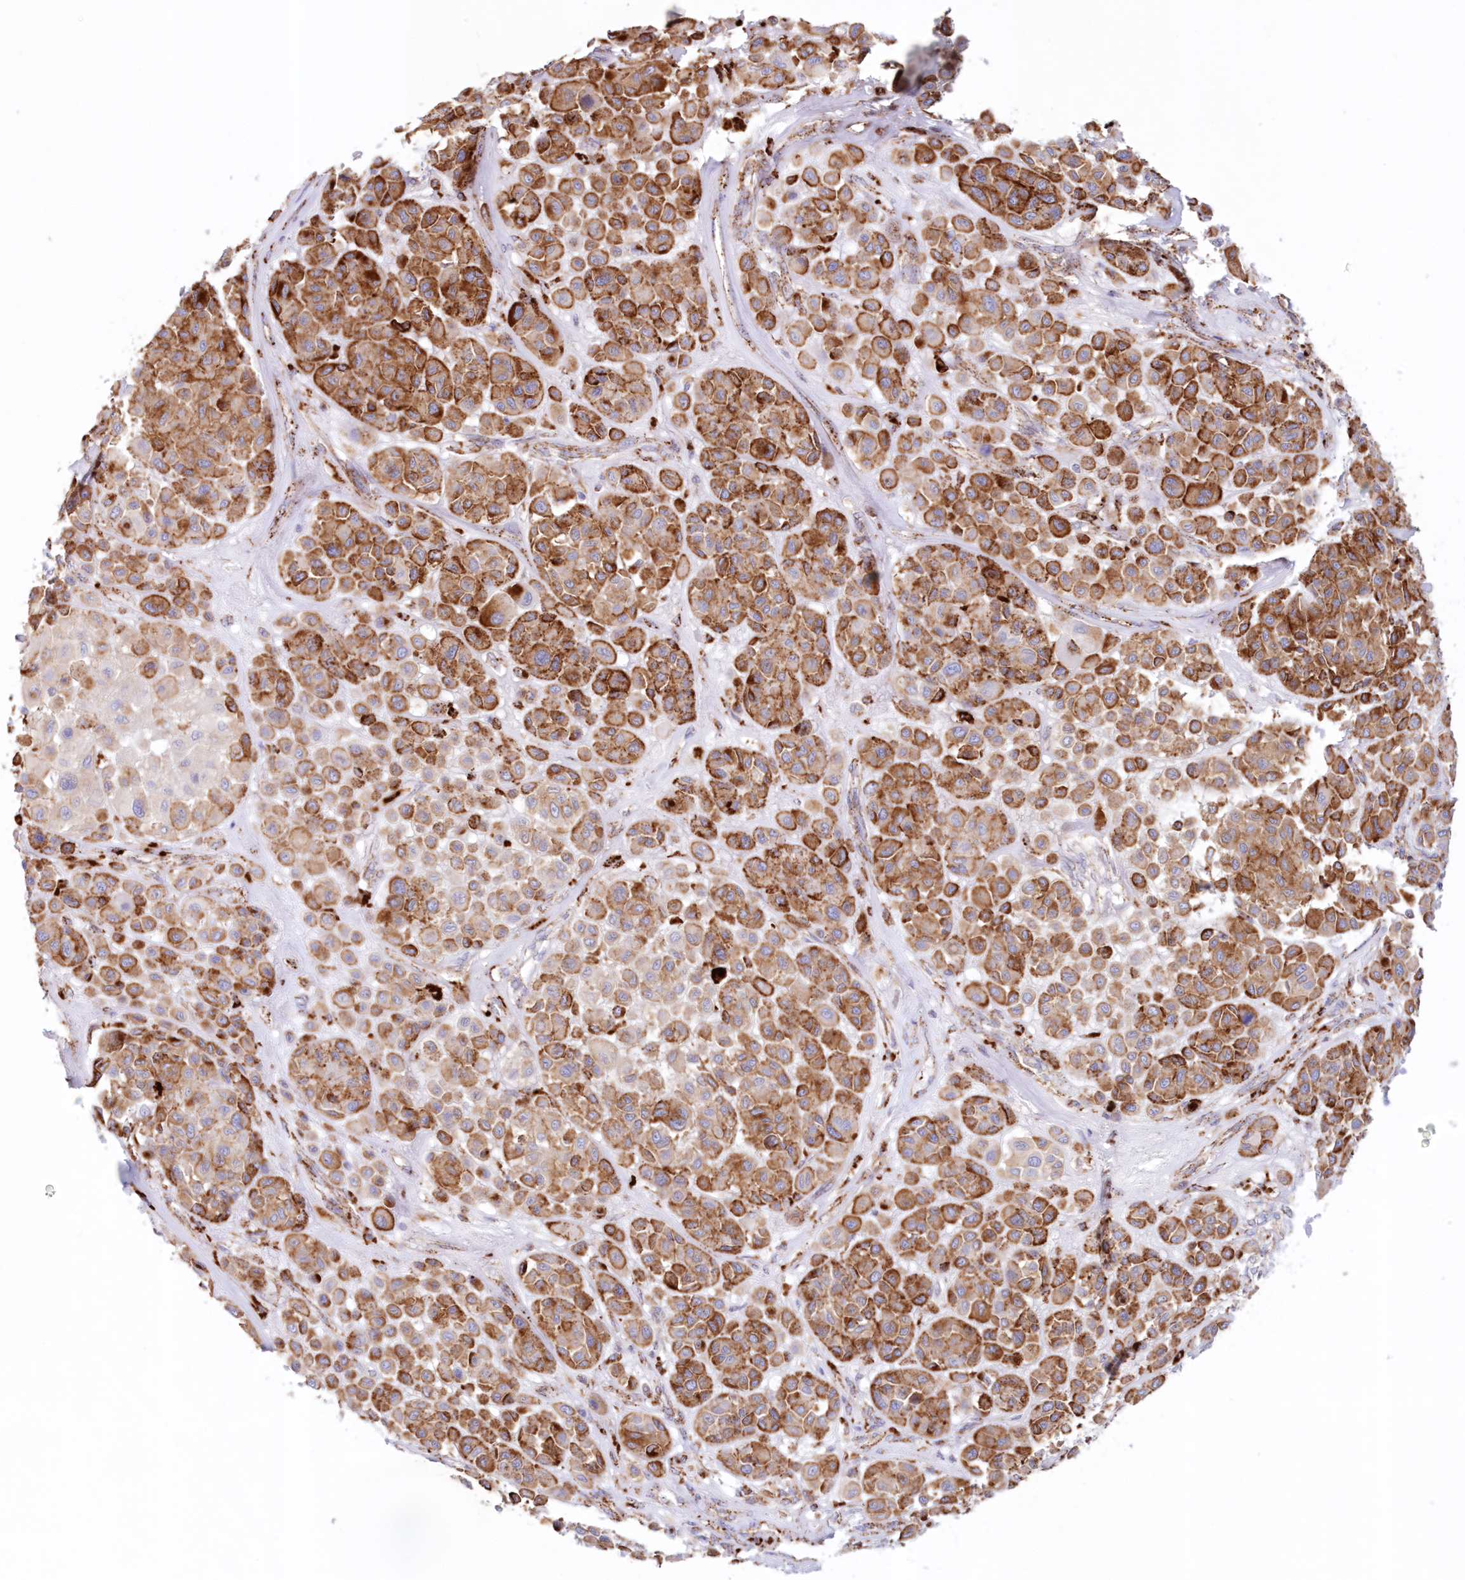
{"staining": {"intensity": "moderate", "quantity": ">75%", "location": "cytoplasmic/membranous"}, "tissue": "melanoma", "cell_type": "Tumor cells", "image_type": "cancer", "snomed": [{"axis": "morphology", "description": "Malignant melanoma, Metastatic site"}, {"axis": "topography", "description": "Soft tissue"}], "caption": "Approximately >75% of tumor cells in melanoma display moderate cytoplasmic/membranous protein staining as visualized by brown immunohistochemical staining.", "gene": "TPP1", "patient": {"sex": "male", "age": 41}}